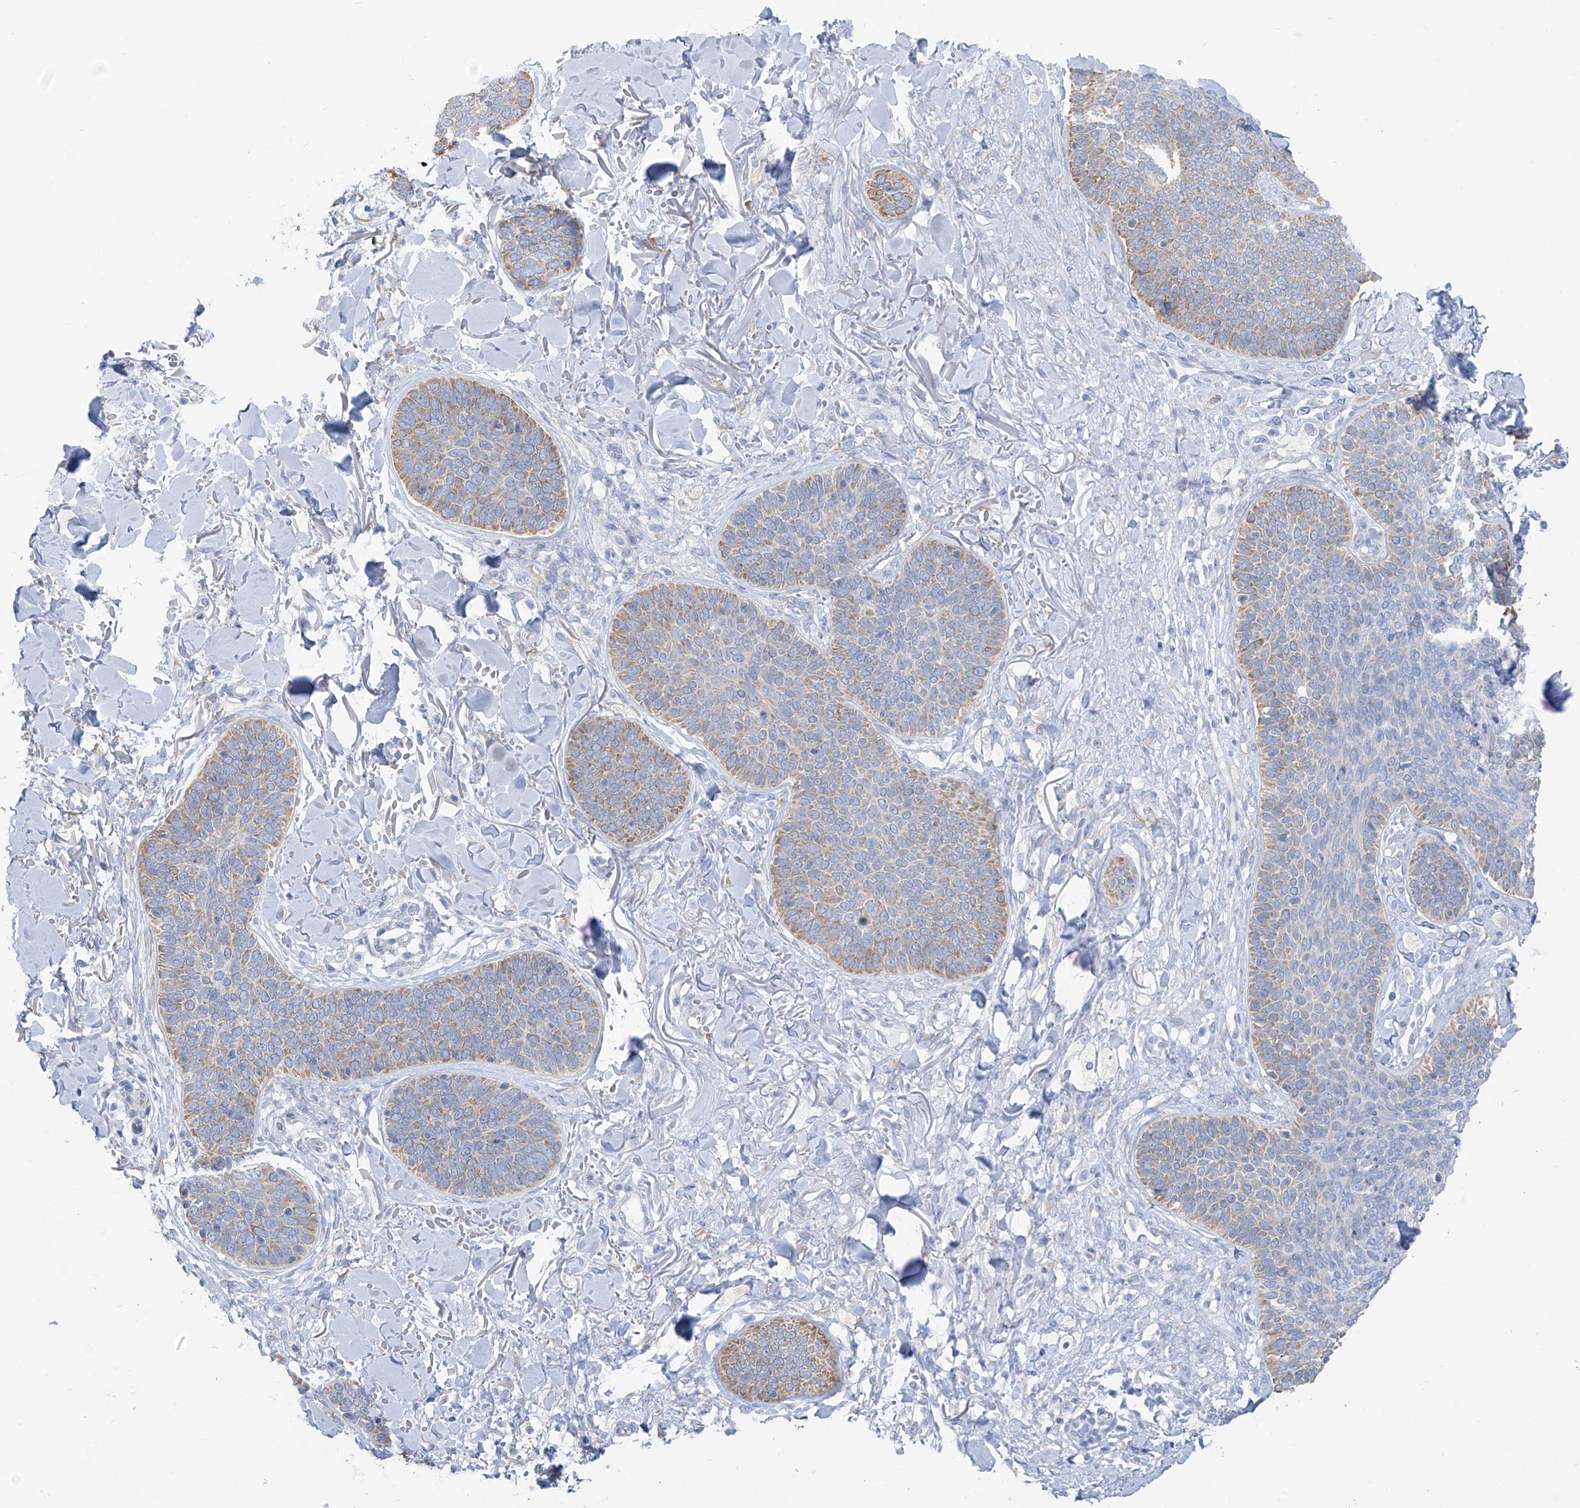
{"staining": {"intensity": "moderate", "quantity": "25%-75%", "location": "cytoplasmic/membranous"}, "tissue": "skin cancer", "cell_type": "Tumor cells", "image_type": "cancer", "snomed": [{"axis": "morphology", "description": "Basal cell carcinoma"}, {"axis": "topography", "description": "Skin"}], "caption": "Immunohistochemistry (IHC) (DAB) staining of skin cancer (basal cell carcinoma) demonstrates moderate cytoplasmic/membranous protein staining in about 25%-75% of tumor cells. Using DAB (brown) and hematoxylin (blue) stains, captured at high magnification using brightfield microscopy.", "gene": "RCN2", "patient": {"sex": "male", "age": 85}}